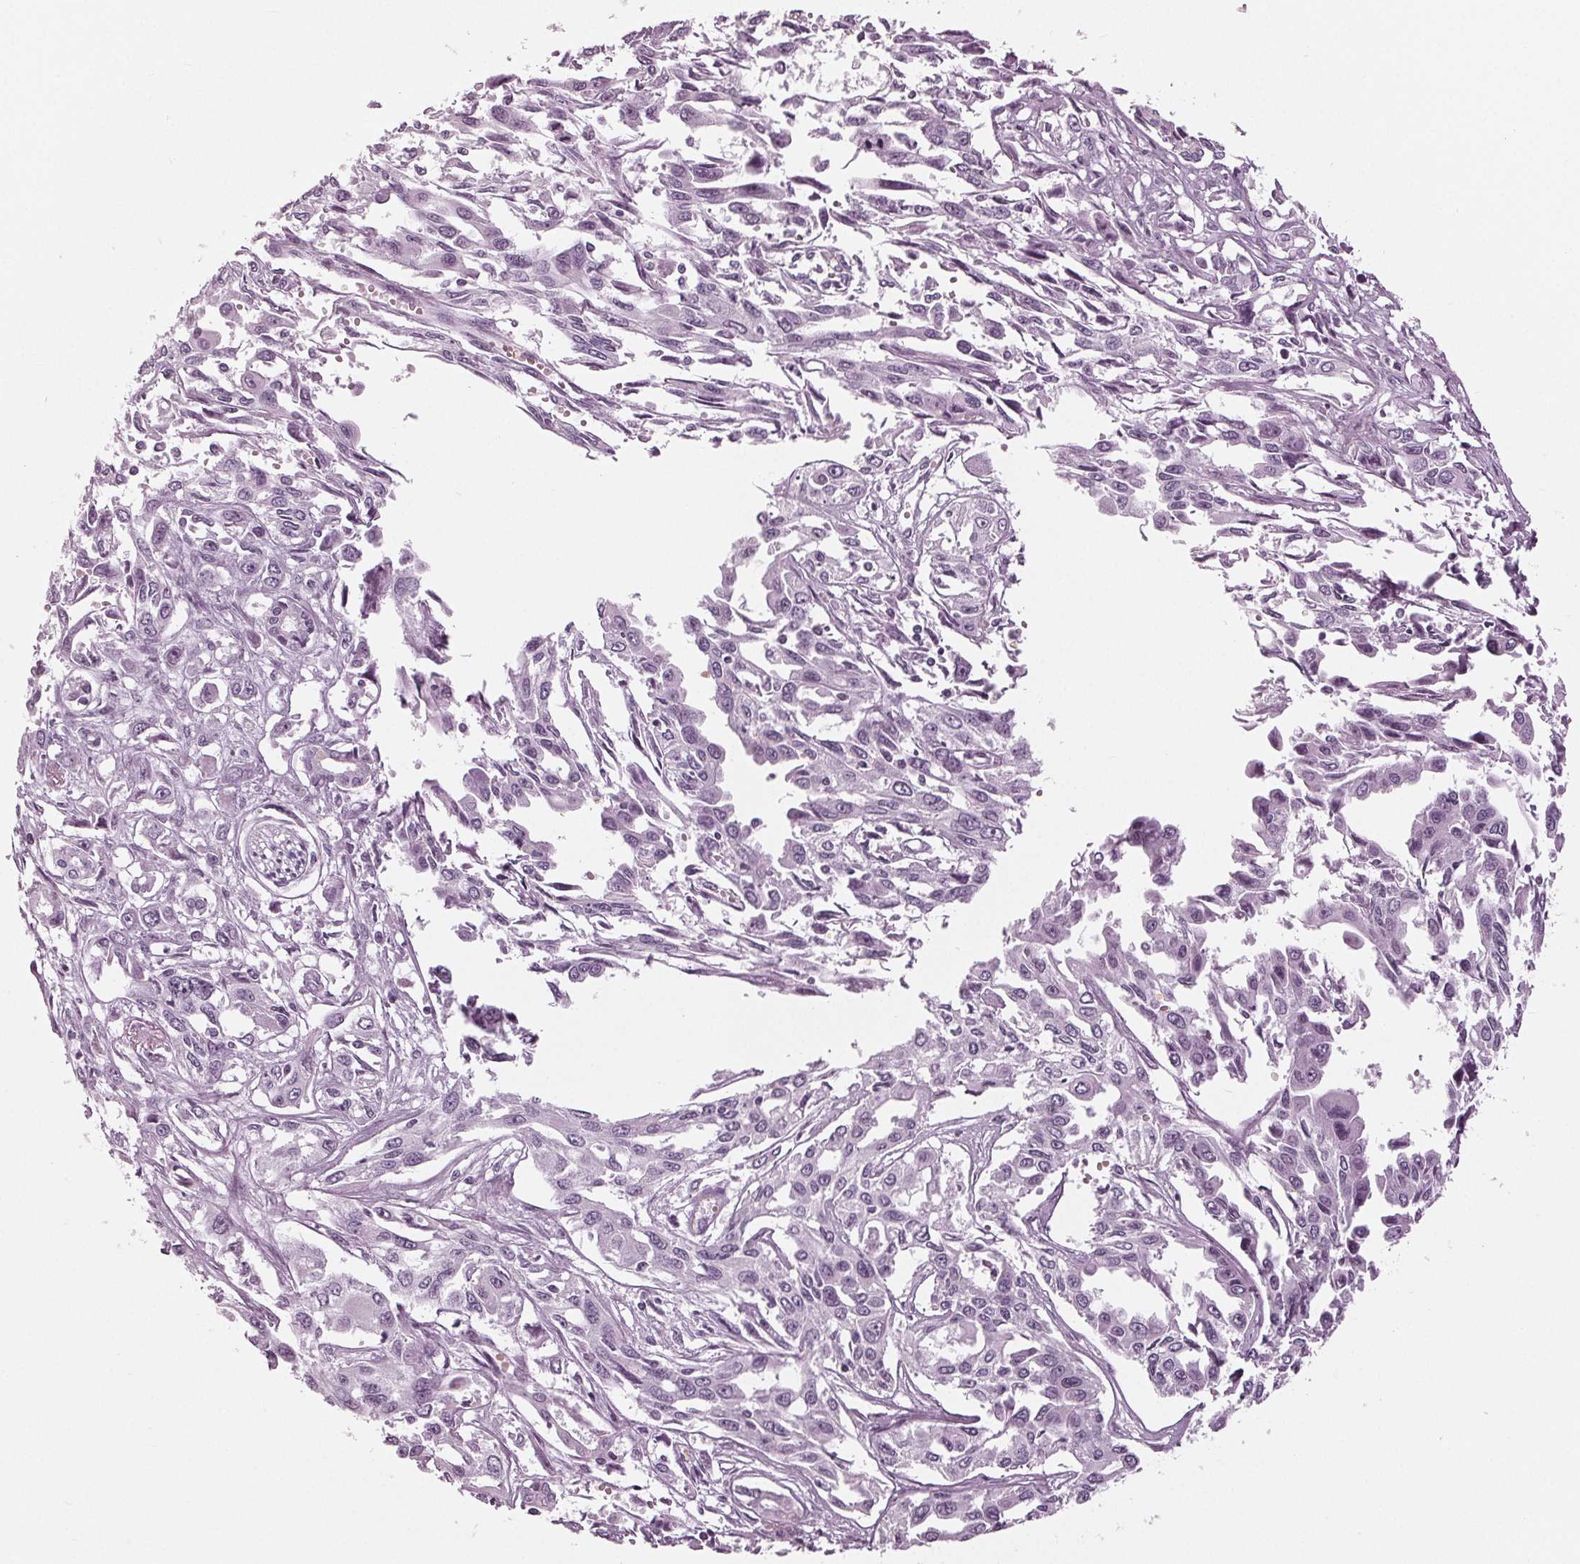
{"staining": {"intensity": "negative", "quantity": "none", "location": "none"}, "tissue": "pancreatic cancer", "cell_type": "Tumor cells", "image_type": "cancer", "snomed": [{"axis": "morphology", "description": "Adenocarcinoma, NOS"}, {"axis": "topography", "description": "Pancreas"}], "caption": "DAB immunohistochemical staining of adenocarcinoma (pancreatic) demonstrates no significant expression in tumor cells. (Brightfield microscopy of DAB (3,3'-diaminobenzidine) immunohistochemistry at high magnification).", "gene": "KRT28", "patient": {"sex": "female", "age": 55}}